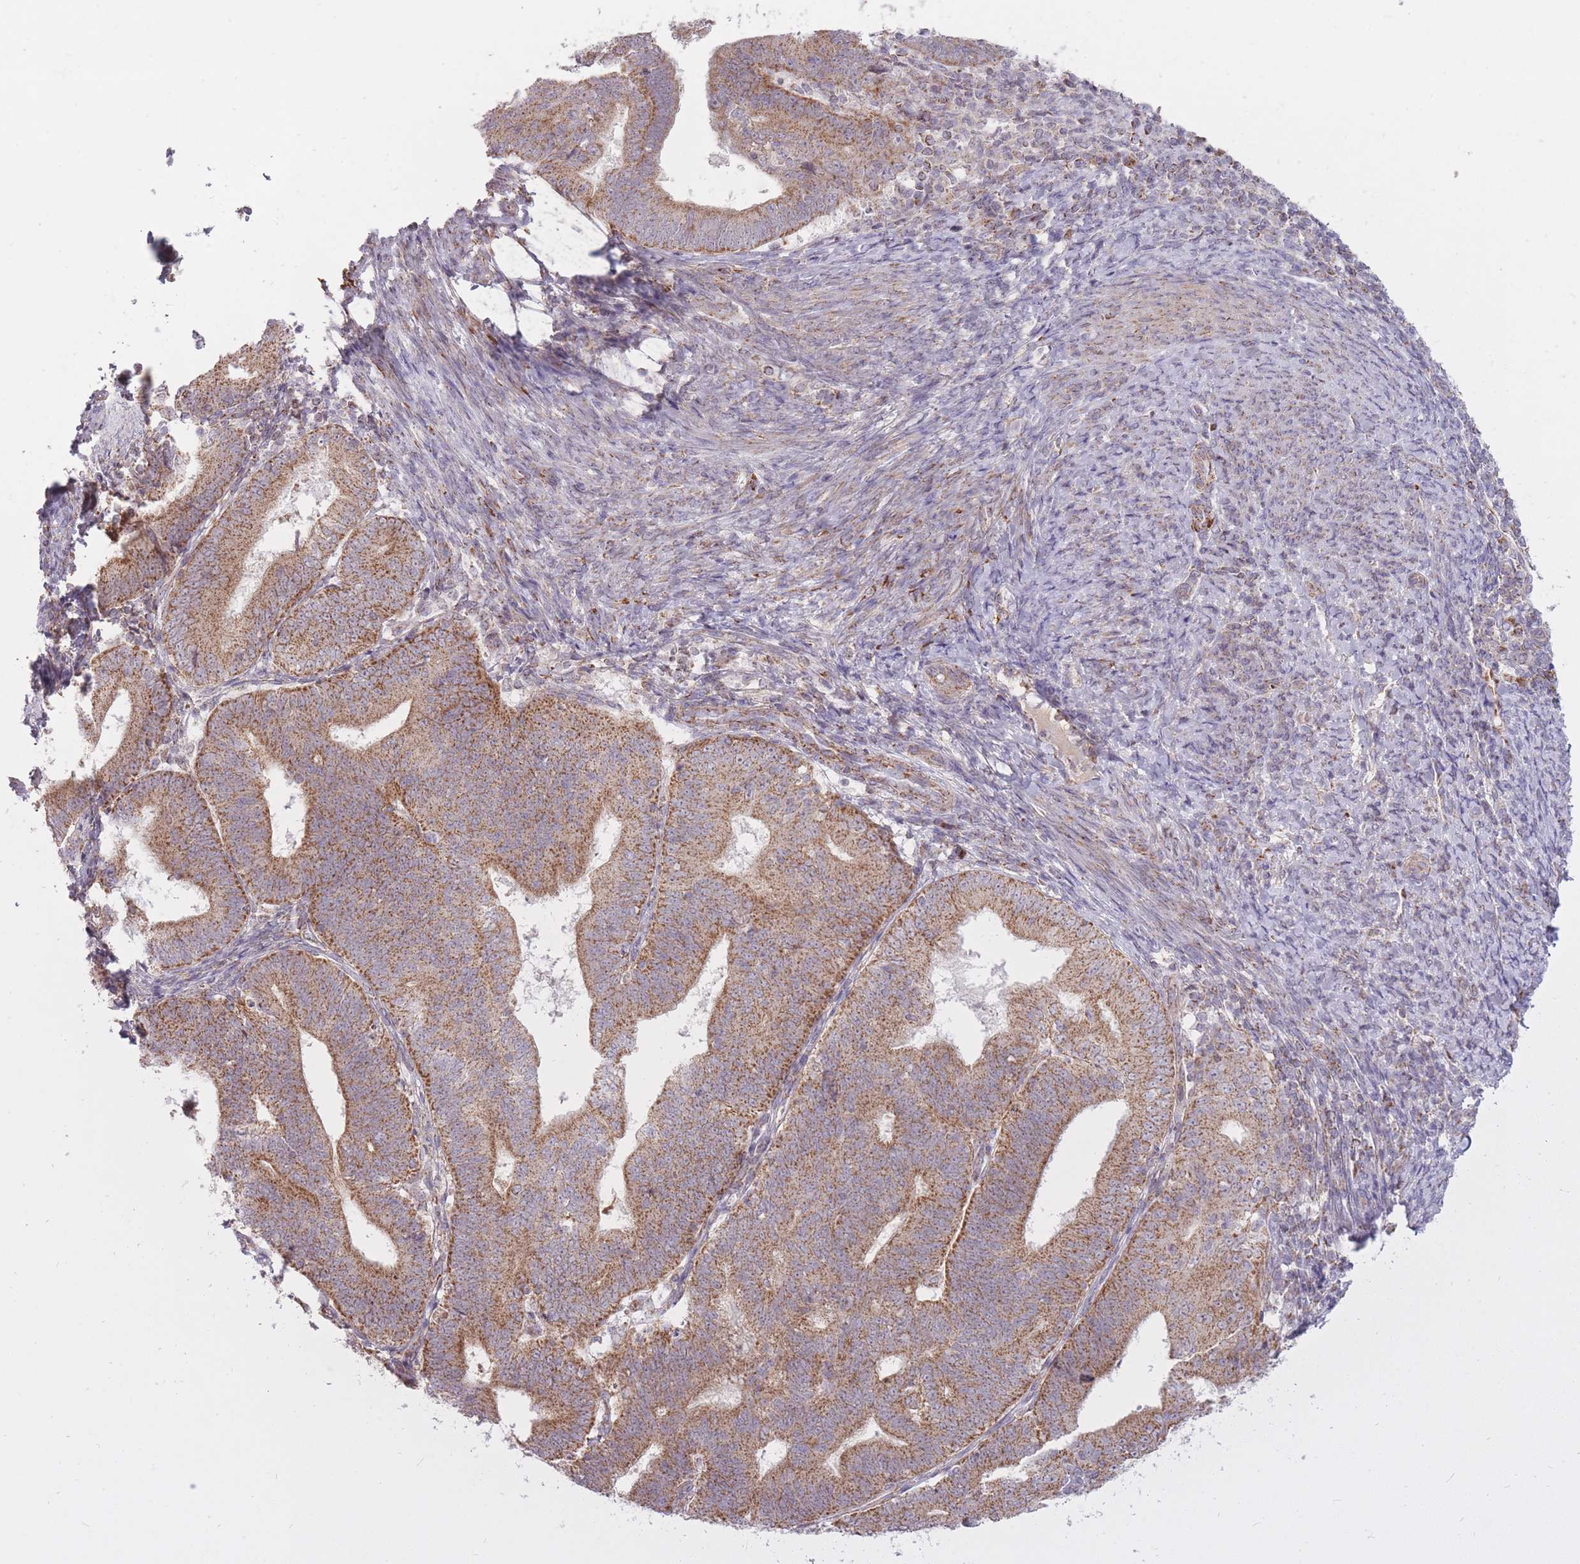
{"staining": {"intensity": "moderate", "quantity": ">75%", "location": "cytoplasmic/membranous"}, "tissue": "endometrial cancer", "cell_type": "Tumor cells", "image_type": "cancer", "snomed": [{"axis": "morphology", "description": "Adenocarcinoma, NOS"}, {"axis": "topography", "description": "Endometrium"}], "caption": "Immunohistochemistry image of neoplastic tissue: endometrial cancer (adenocarcinoma) stained using IHC reveals medium levels of moderate protein expression localized specifically in the cytoplasmic/membranous of tumor cells, appearing as a cytoplasmic/membranous brown color.", "gene": "LIN7C", "patient": {"sex": "female", "age": 70}}